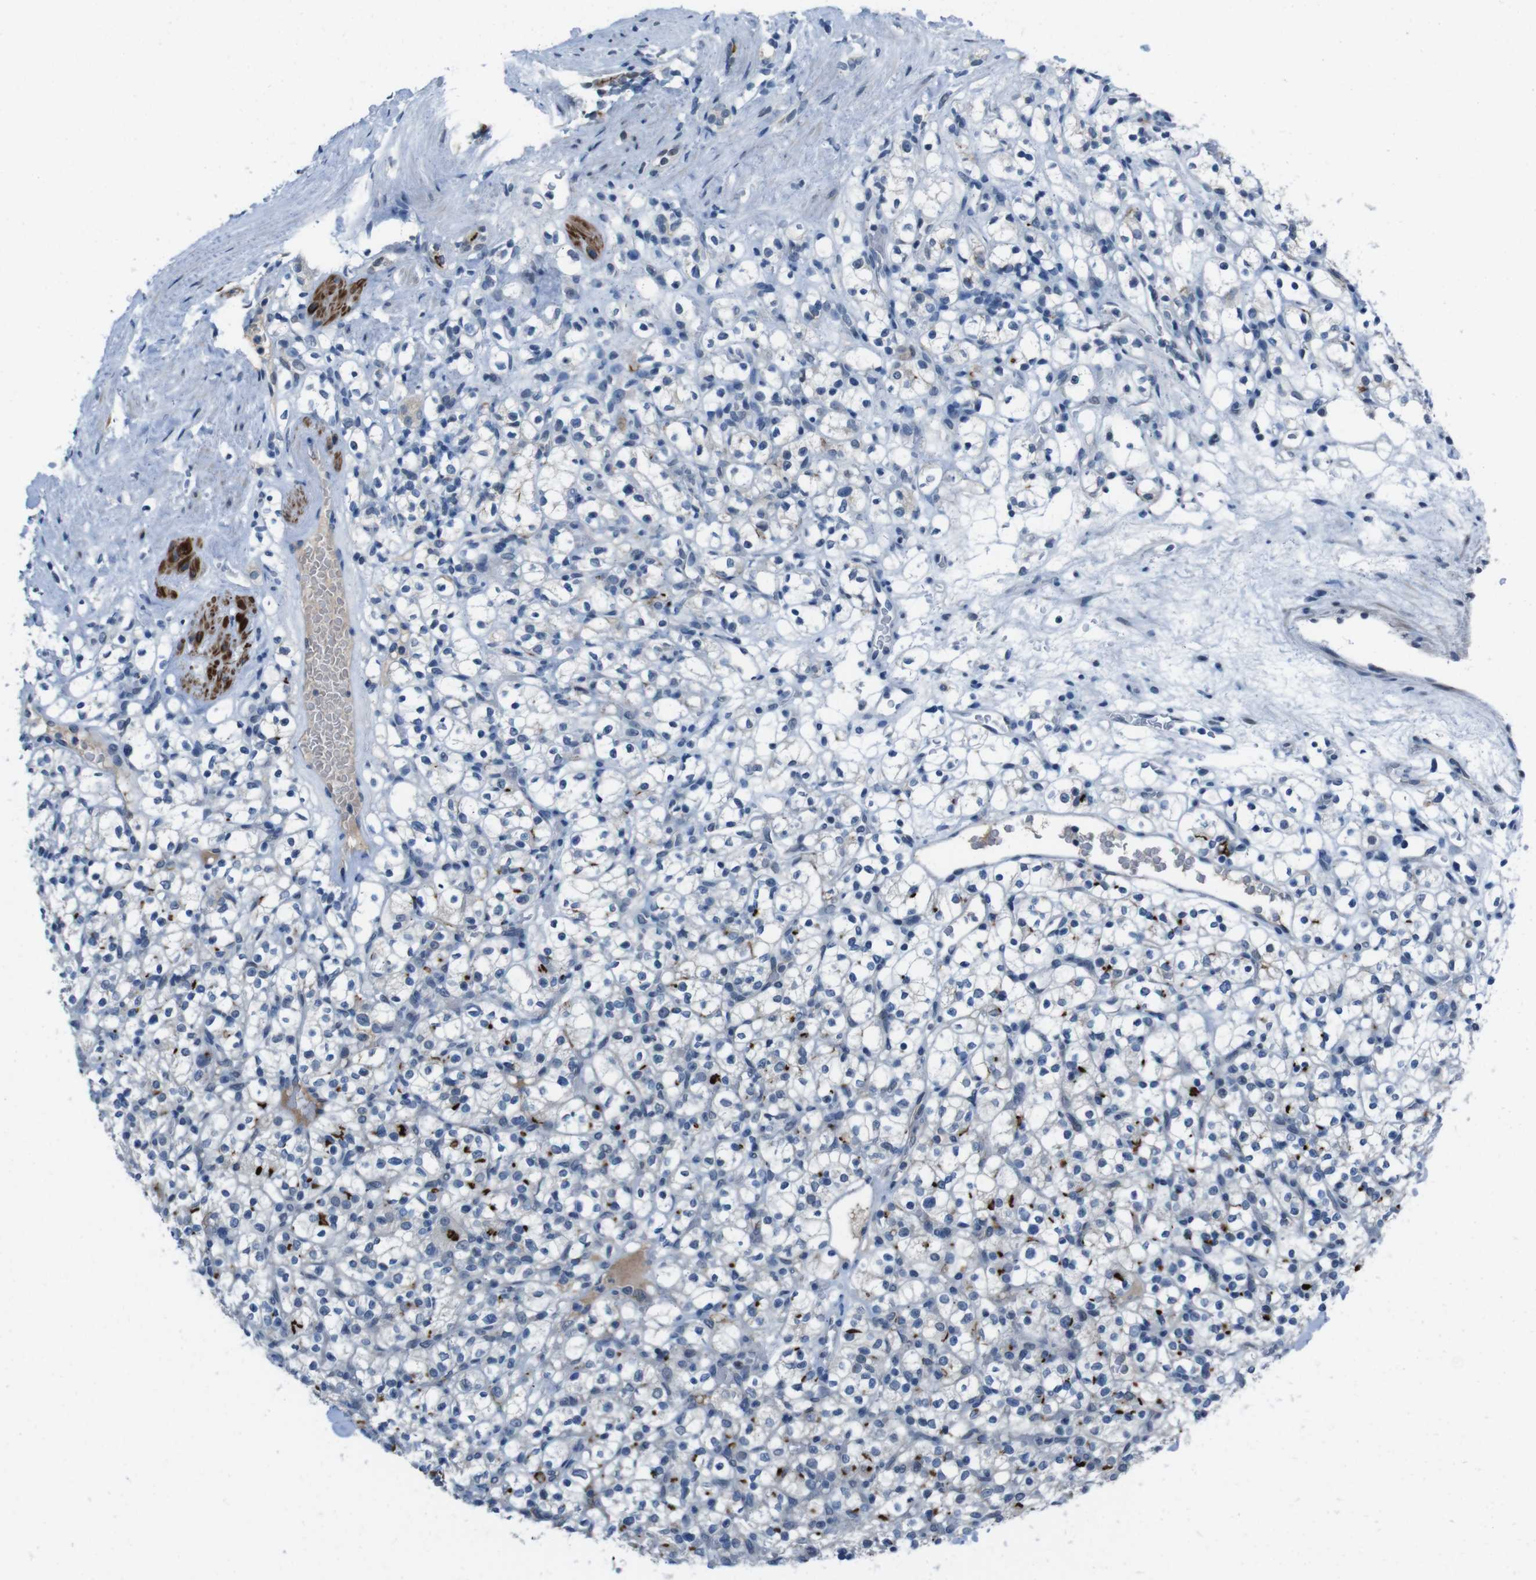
{"staining": {"intensity": "strong", "quantity": "<25%", "location": "cytoplasmic/membranous"}, "tissue": "renal cancer", "cell_type": "Tumor cells", "image_type": "cancer", "snomed": [{"axis": "morphology", "description": "Normal tissue, NOS"}, {"axis": "morphology", "description": "Adenocarcinoma, NOS"}, {"axis": "topography", "description": "Kidney"}], "caption": "Immunohistochemical staining of renal adenocarcinoma reveals medium levels of strong cytoplasmic/membranous protein staining in approximately <25% of tumor cells.", "gene": "CDHR2", "patient": {"sex": "female", "age": 72}}